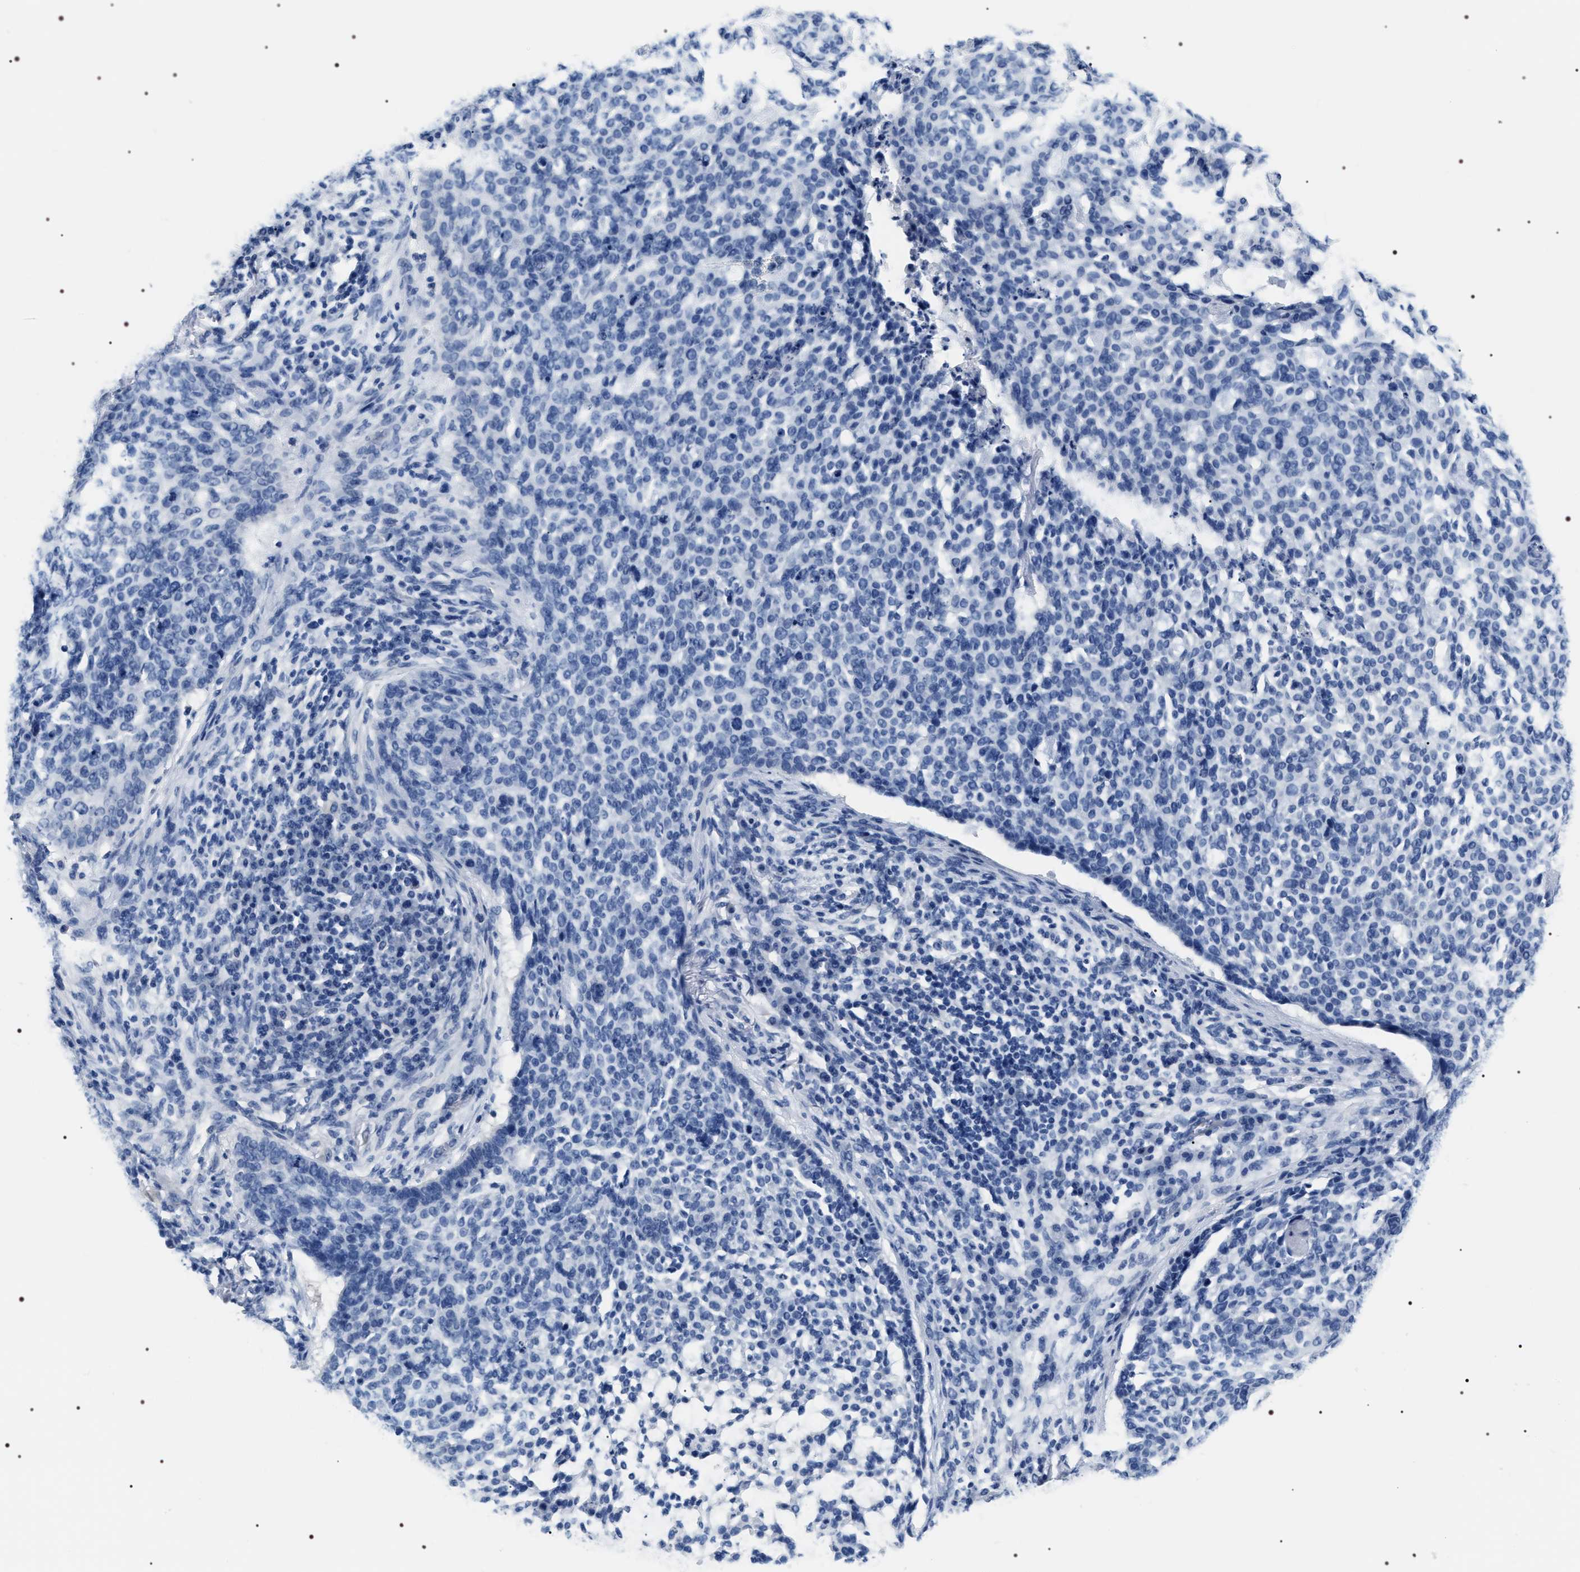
{"staining": {"intensity": "negative", "quantity": "none", "location": "none"}, "tissue": "skin cancer", "cell_type": "Tumor cells", "image_type": "cancer", "snomed": [{"axis": "morphology", "description": "Basal cell carcinoma"}, {"axis": "topography", "description": "Skin"}], "caption": "This is an immunohistochemistry (IHC) micrograph of skin cancer (basal cell carcinoma). There is no positivity in tumor cells.", "gene": "ADH4", "patient": {"sex": "female", "age": 64}}